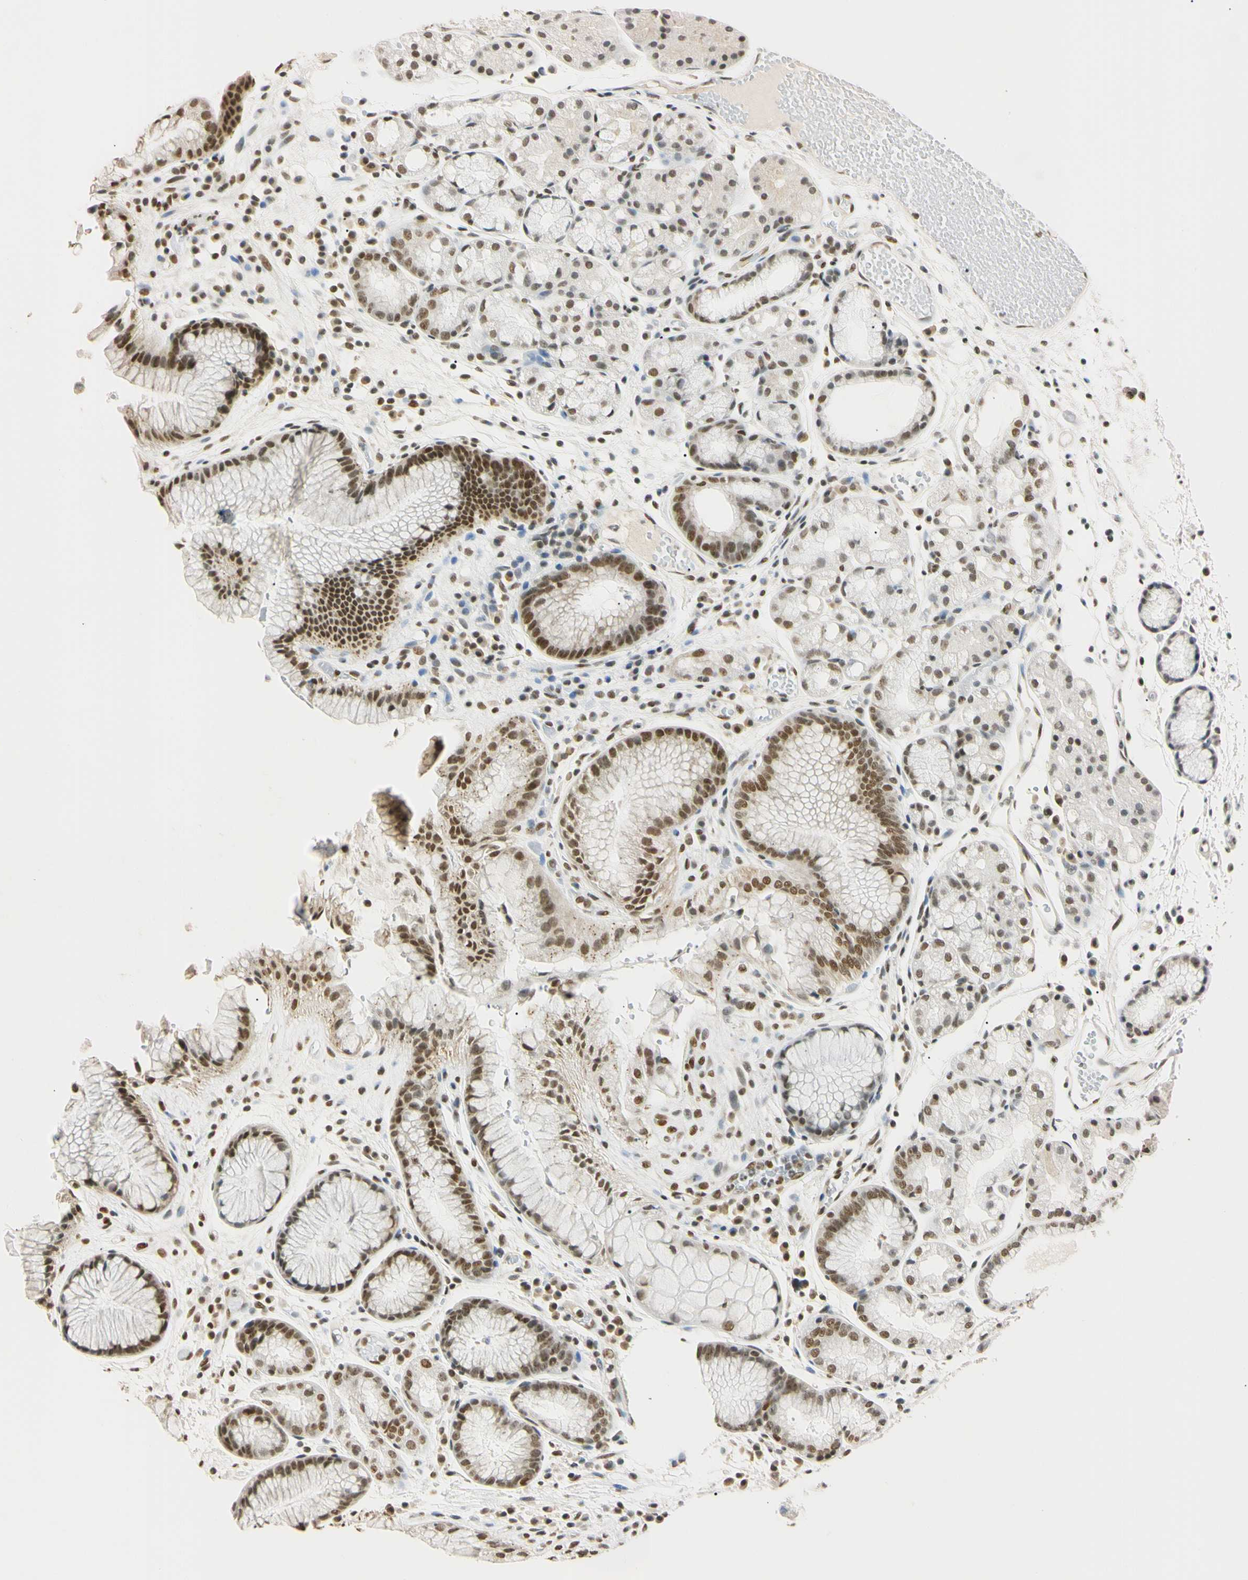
{"staining": {"intensity": "strong", "quantity": "25%-75%", "location": "nuclear"}, "tissue": "stomach", "cell_type": "Glandular cells", "image_type": "normal", "snomed": [{"axis": "morphology", "description": "Normal tissue, NOS"}, {"axis": "topography", "description": "Stomach, upper"}], "caption": "IHC micrograph of normal stomach: human stomach stained using immunohistochemistry (IHC) exhibits high levels of strong protein expression localized specifically in the nuclear of glandular cells, appearing as a nuclear brown color.", "gene": "SMARCA5", "patient": {"sex": "male", "age": 72}}